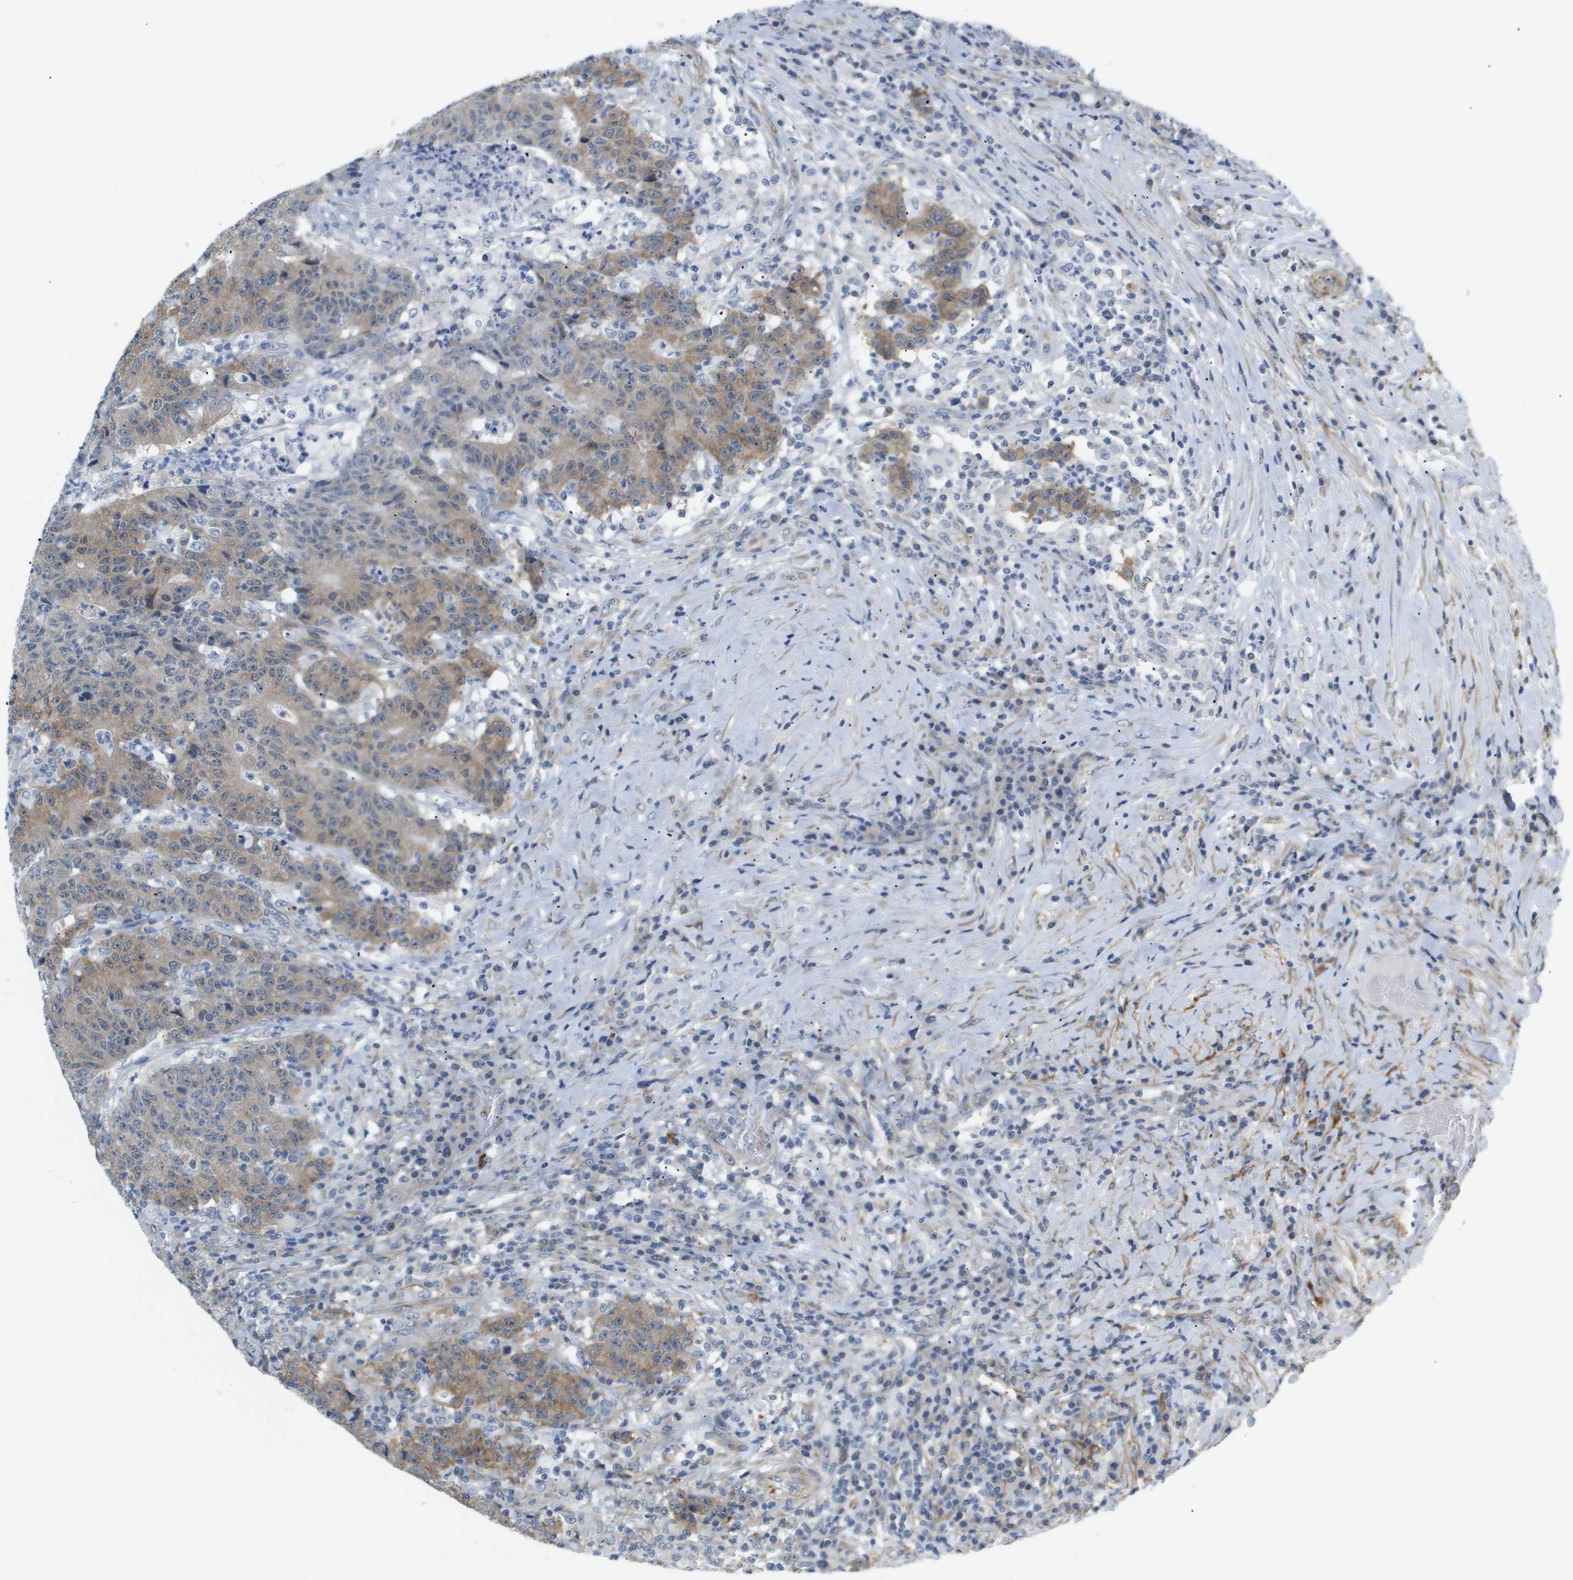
{"staining": {"intensity": "weak", "quantity": "25%-75%", "location": "cytoplasmic/membranous"}, "tissue": "colorectal cancer", "cell_type": "Tumor cells", "image_type": "cancer", "snomed": [{"axis": "morphology", "description": "Normal tissue, NOS"}, {"axis": "morphology", "description": "Adenocarcinoma, NOS"}, {"axis": "topography", "description": "Colon"}], "caption": "IHC micrograph of human colorectal cancer stained for a protein (brown), which demonstrates low levels of weak cytoplasmic/membranous positivity in approximately 25%-75% of tumor cells.", "gene": "OTUD5", "patient": {"sex": "female", "age": 75}}